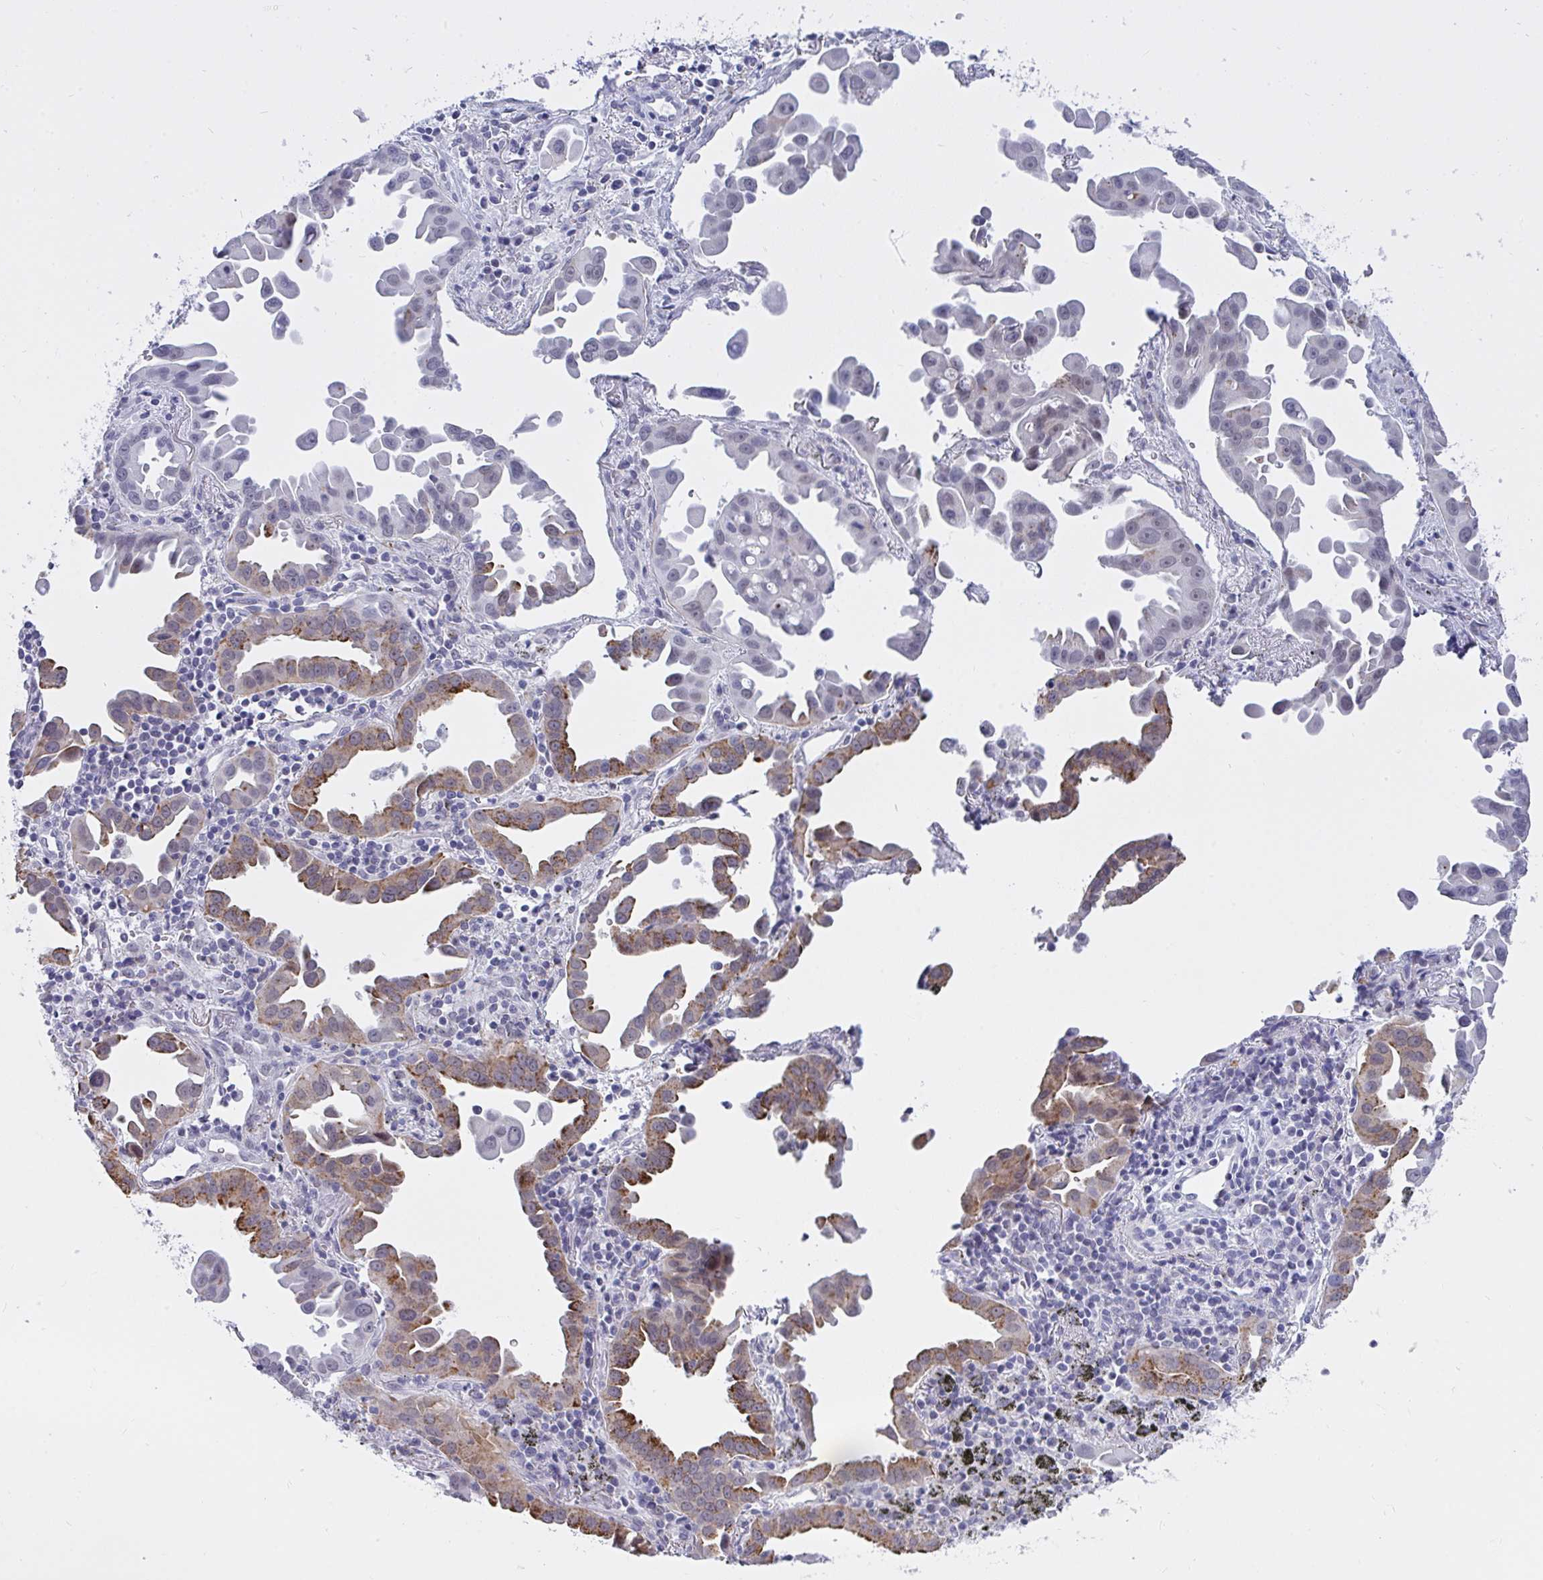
{"staining": {"intensity": "moderate", "quantity": "<25%", "location": "cytoplasmic/membranous"}, "tissue": "lung cancer", "cell_type": "Tumor cells", "image_type": "cancer", "snomed": [{"axis": "morphology", "description": "Adenocarcinoma, NOS"}, {"axis": "topography", "description": "Lung"}], "caption": "Lung adenocarcinoma stained with a brown dye reveals moderate cytoplasmic/membranous positive expression in approximately <25% of tumor cells.", "gene": "FBXL22", "patient": {"sex": "male", "age": 68}}